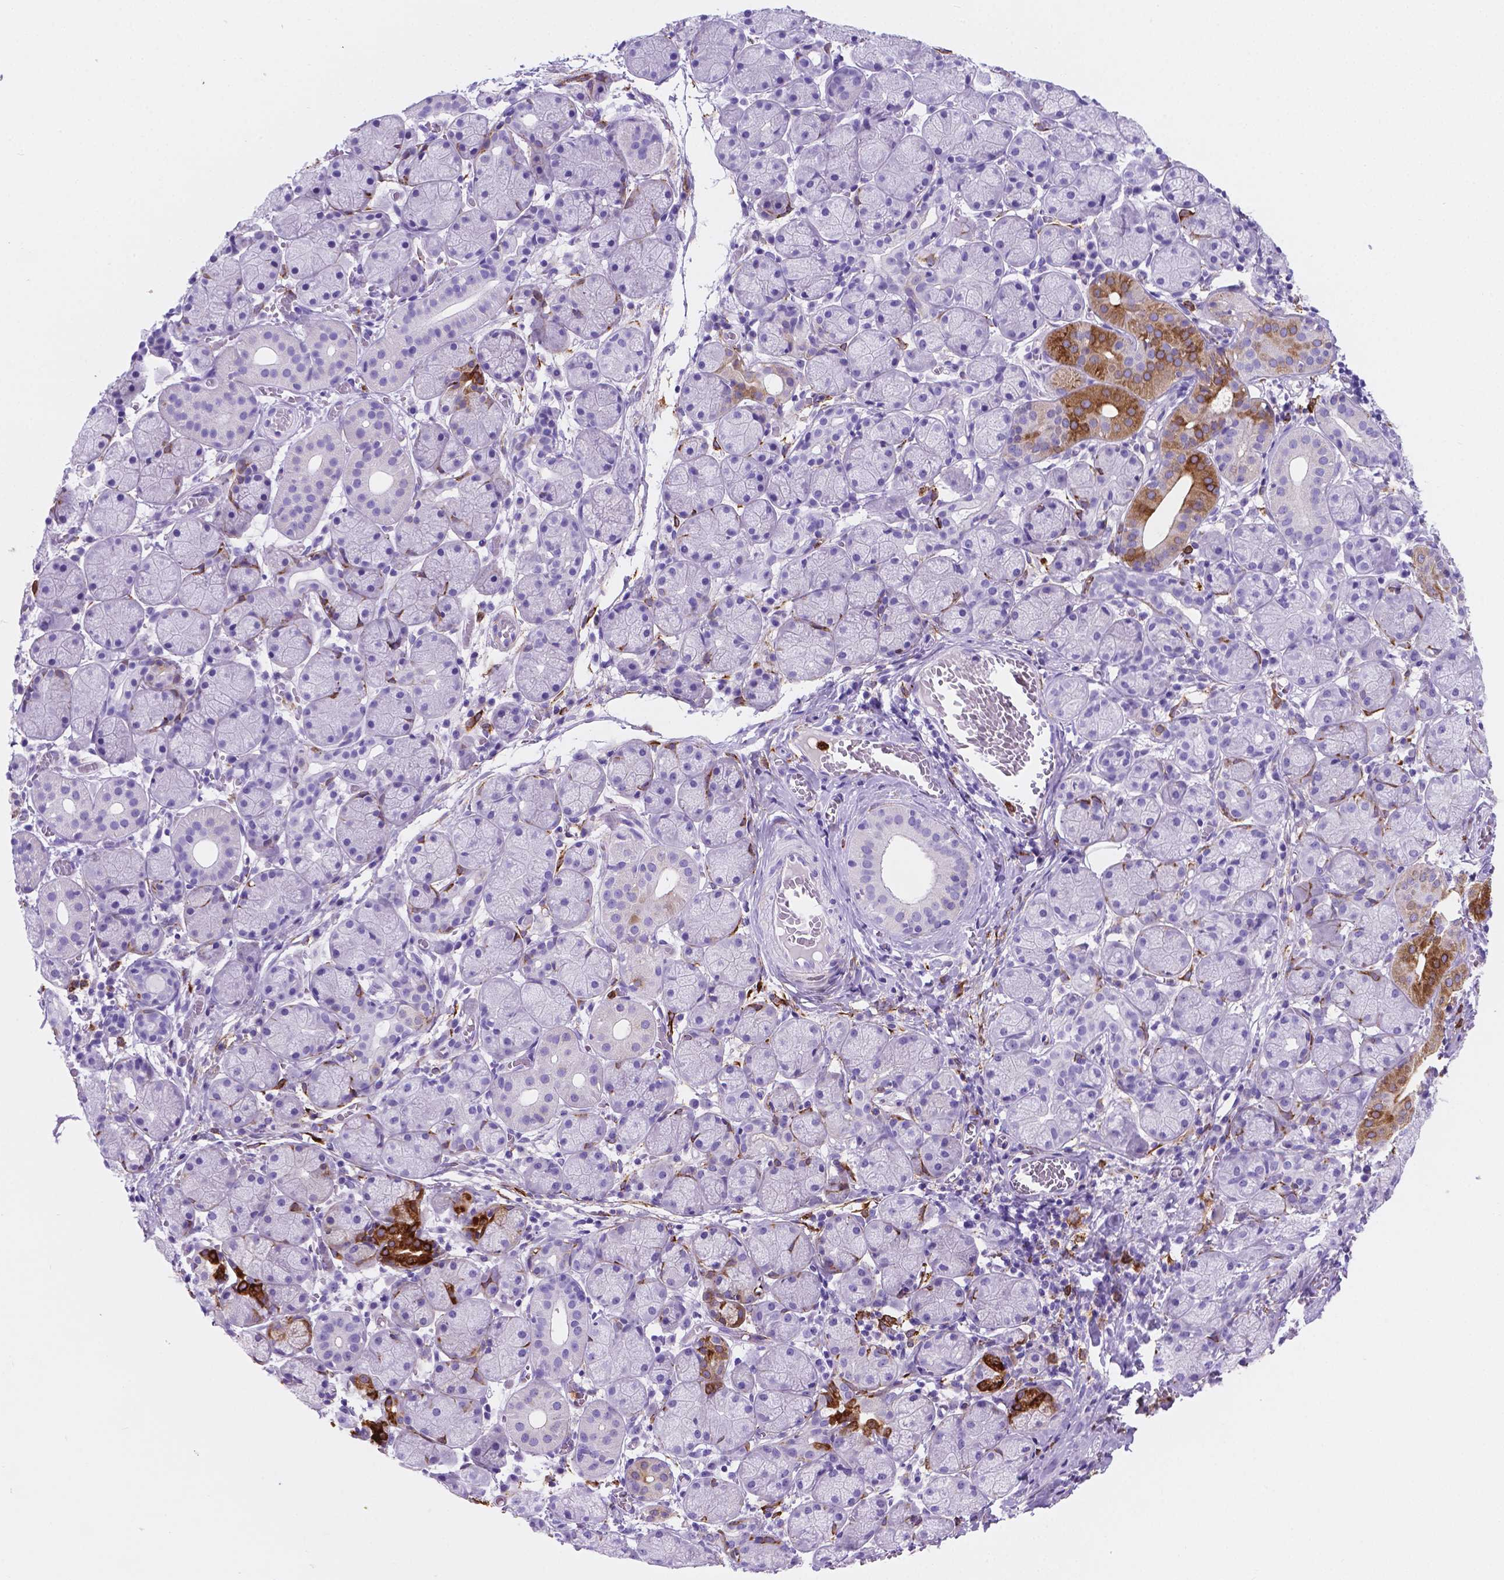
{"staining": {"intensity": "strong", "quantity": "<25%", "location": "cytoplasmic/membranous"}, "tissue": "salivary gland", "cell_type": "Glandular cells", "image_type": "normal", "snomed": [{"axis": "morphology", "description": "Normal tissue, NOS"}, {"axis": "topography", "description": "Salivary gland"}, {"axis": "topography", "description": "Peripheral nerve tissue"}], "caption": "DAB (3,3'-diaminobenzidine) immunohistochemical staining of benign human salivary gland shows strong cytoplasmic/membranous protein expression in approximately <25% of glandular cells.", "gene": "MACF1", "patient": {"sex": "female", "age": 24}}